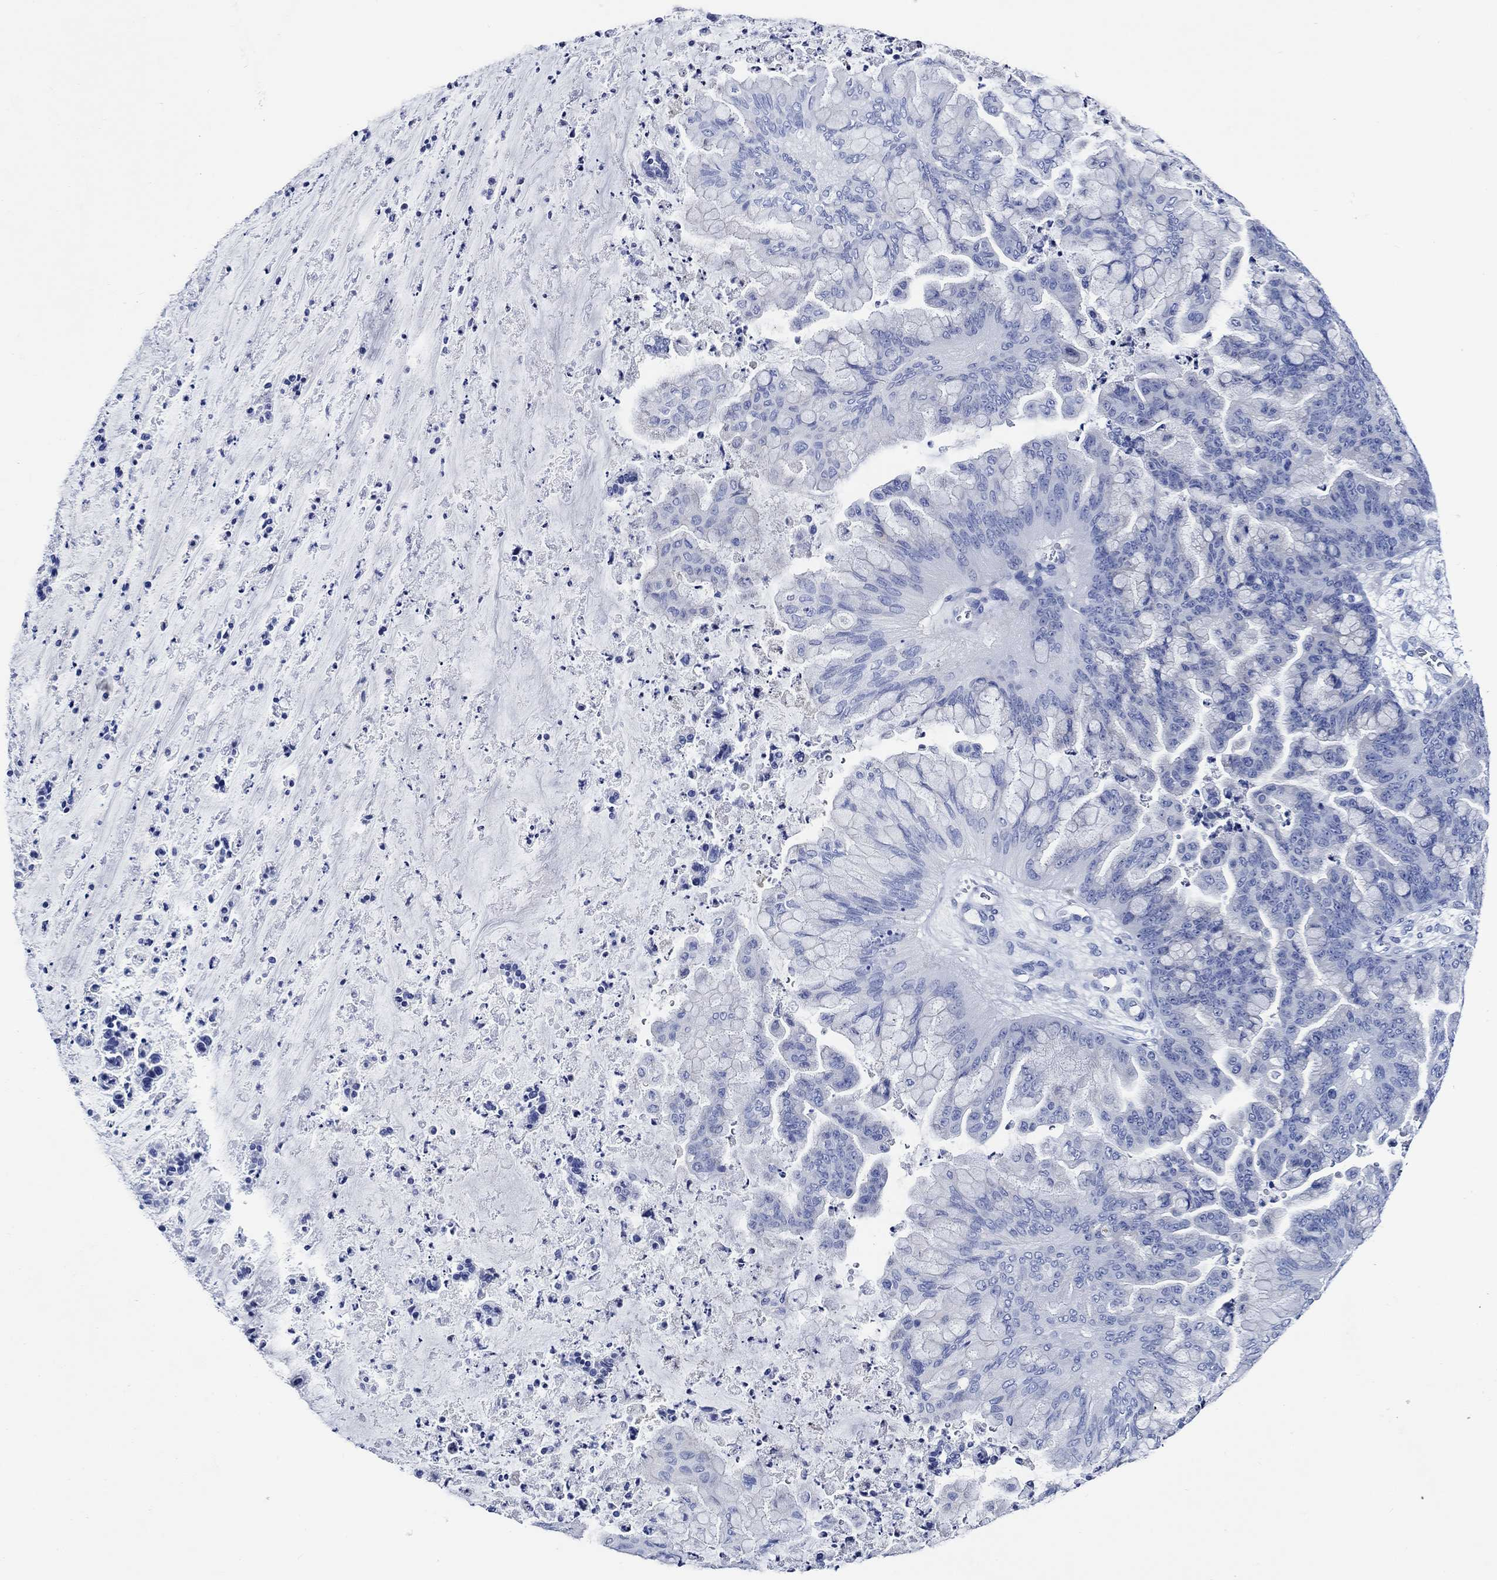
{"staining": {"intensity": "negative", "quantity": "none", "location": "none"}, "tissue": "ovarian cancer", "cell_type": "Tumor cells", "image_type": "cancer", "snomed": [{"axis": "morphology", "description": "Cystadenocarcinoma, mucinous, NOS"}, {"axis": "topography", "description": "Ovary"}], "caption": "Micrograph shows no protein staining in tumor cells of mucinous cystadenocarcinoma (ovarian) tissue.", "gene": "WDR62", "patient": {"sex": "female", "age": 67}}